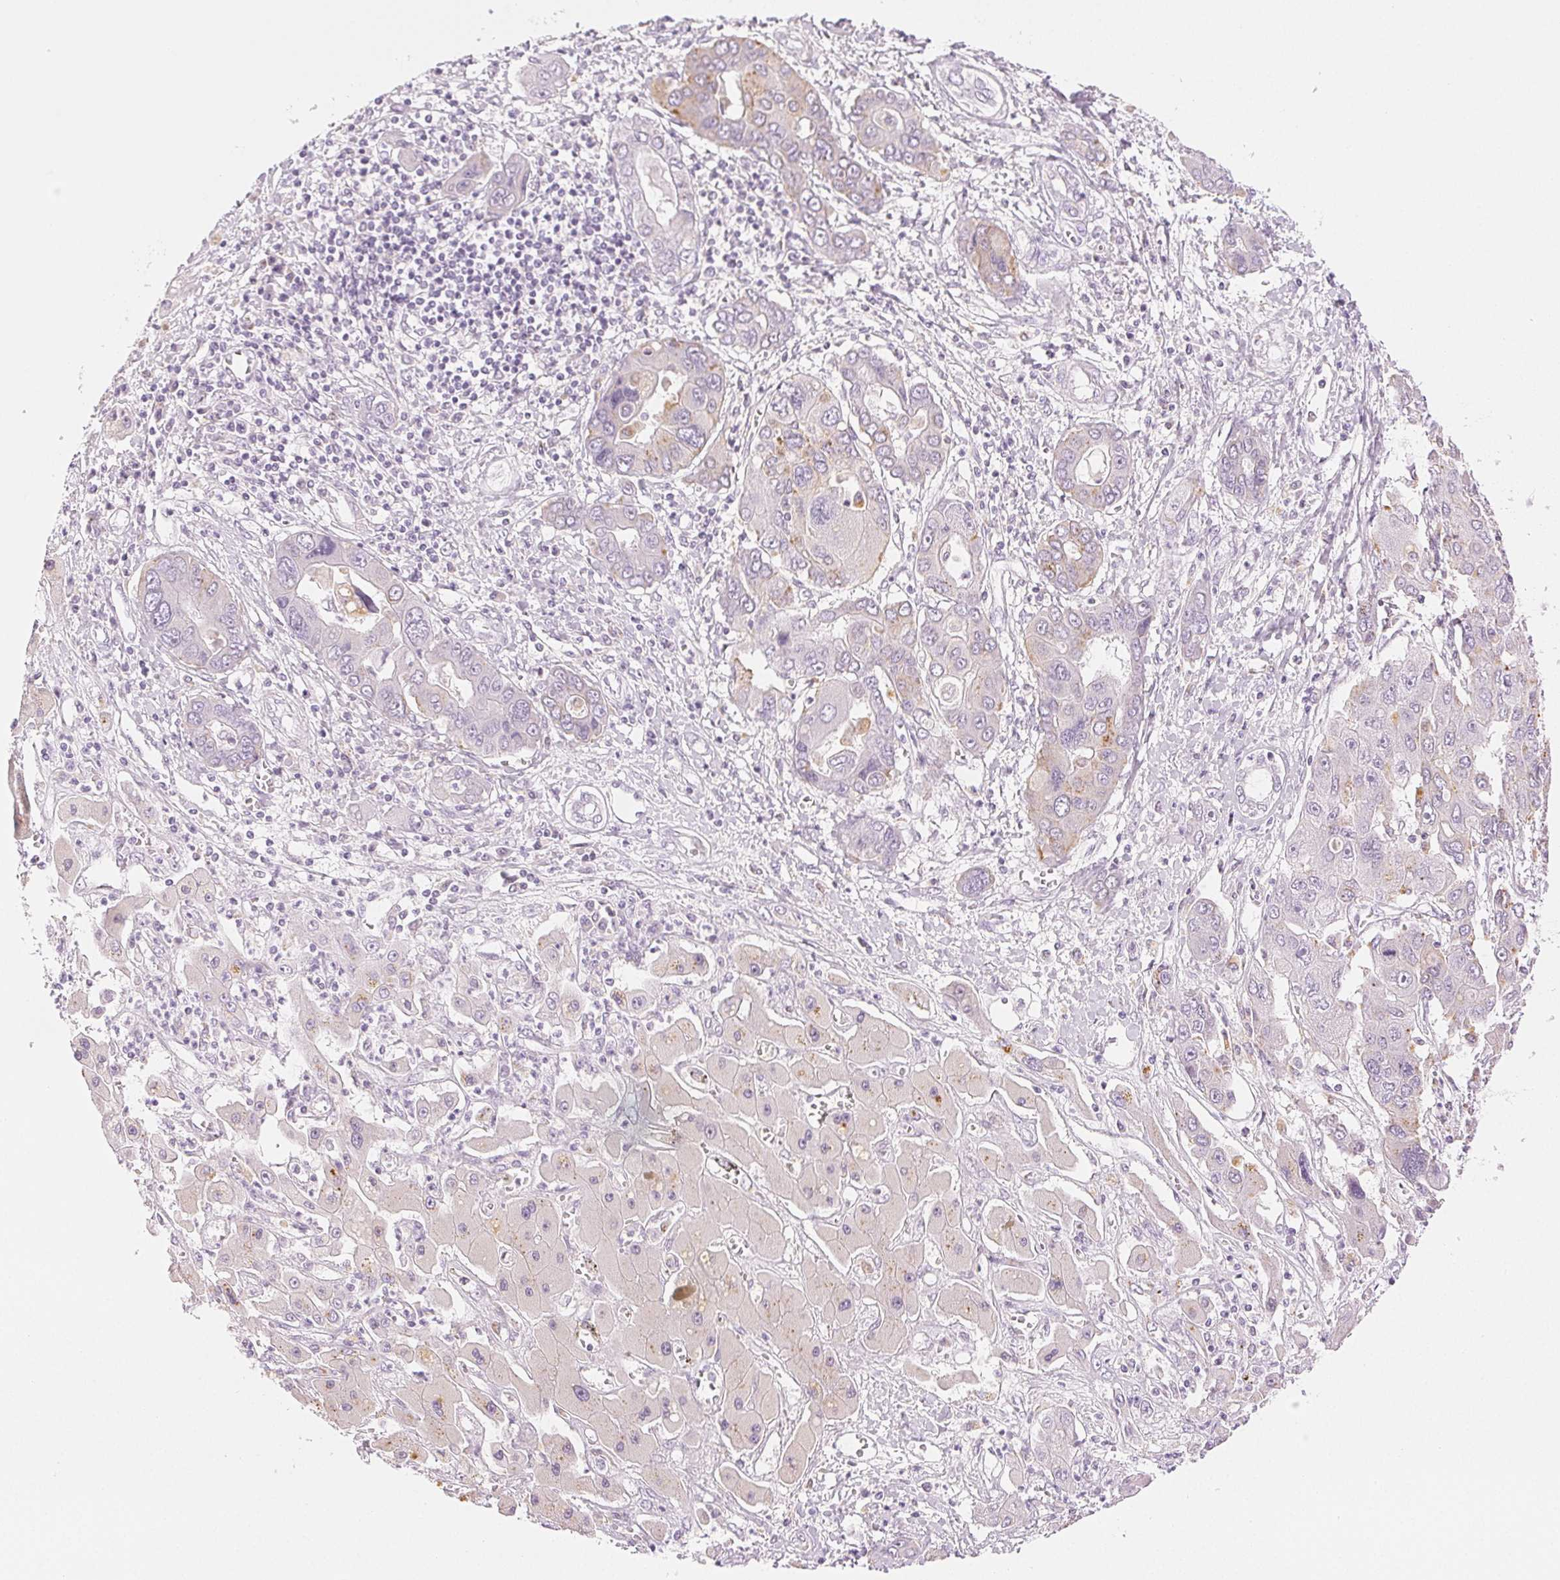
{"staining": {"intensity": "weak", "quantity": "<25%", "location": "cytoplasmic/membranous"}, "tissue": "liver cancer", "cell_type": "Tumor cells", "image_type": "cancer", "snomed": [{"axis": "morphology", "description": "Cholangiocarcinoma"}, {"axis": "topography", "description": "Liver"}], "caption": "Immunohistochemistry photomicrograph of neoplastic tissue: liver cancer stained with DAB (3,3'-diaminobenzidine) shows no significant protein expression in tumor cells.", "gene": "SLC5A2", "patient": {"sex": "male", "age": 67}}